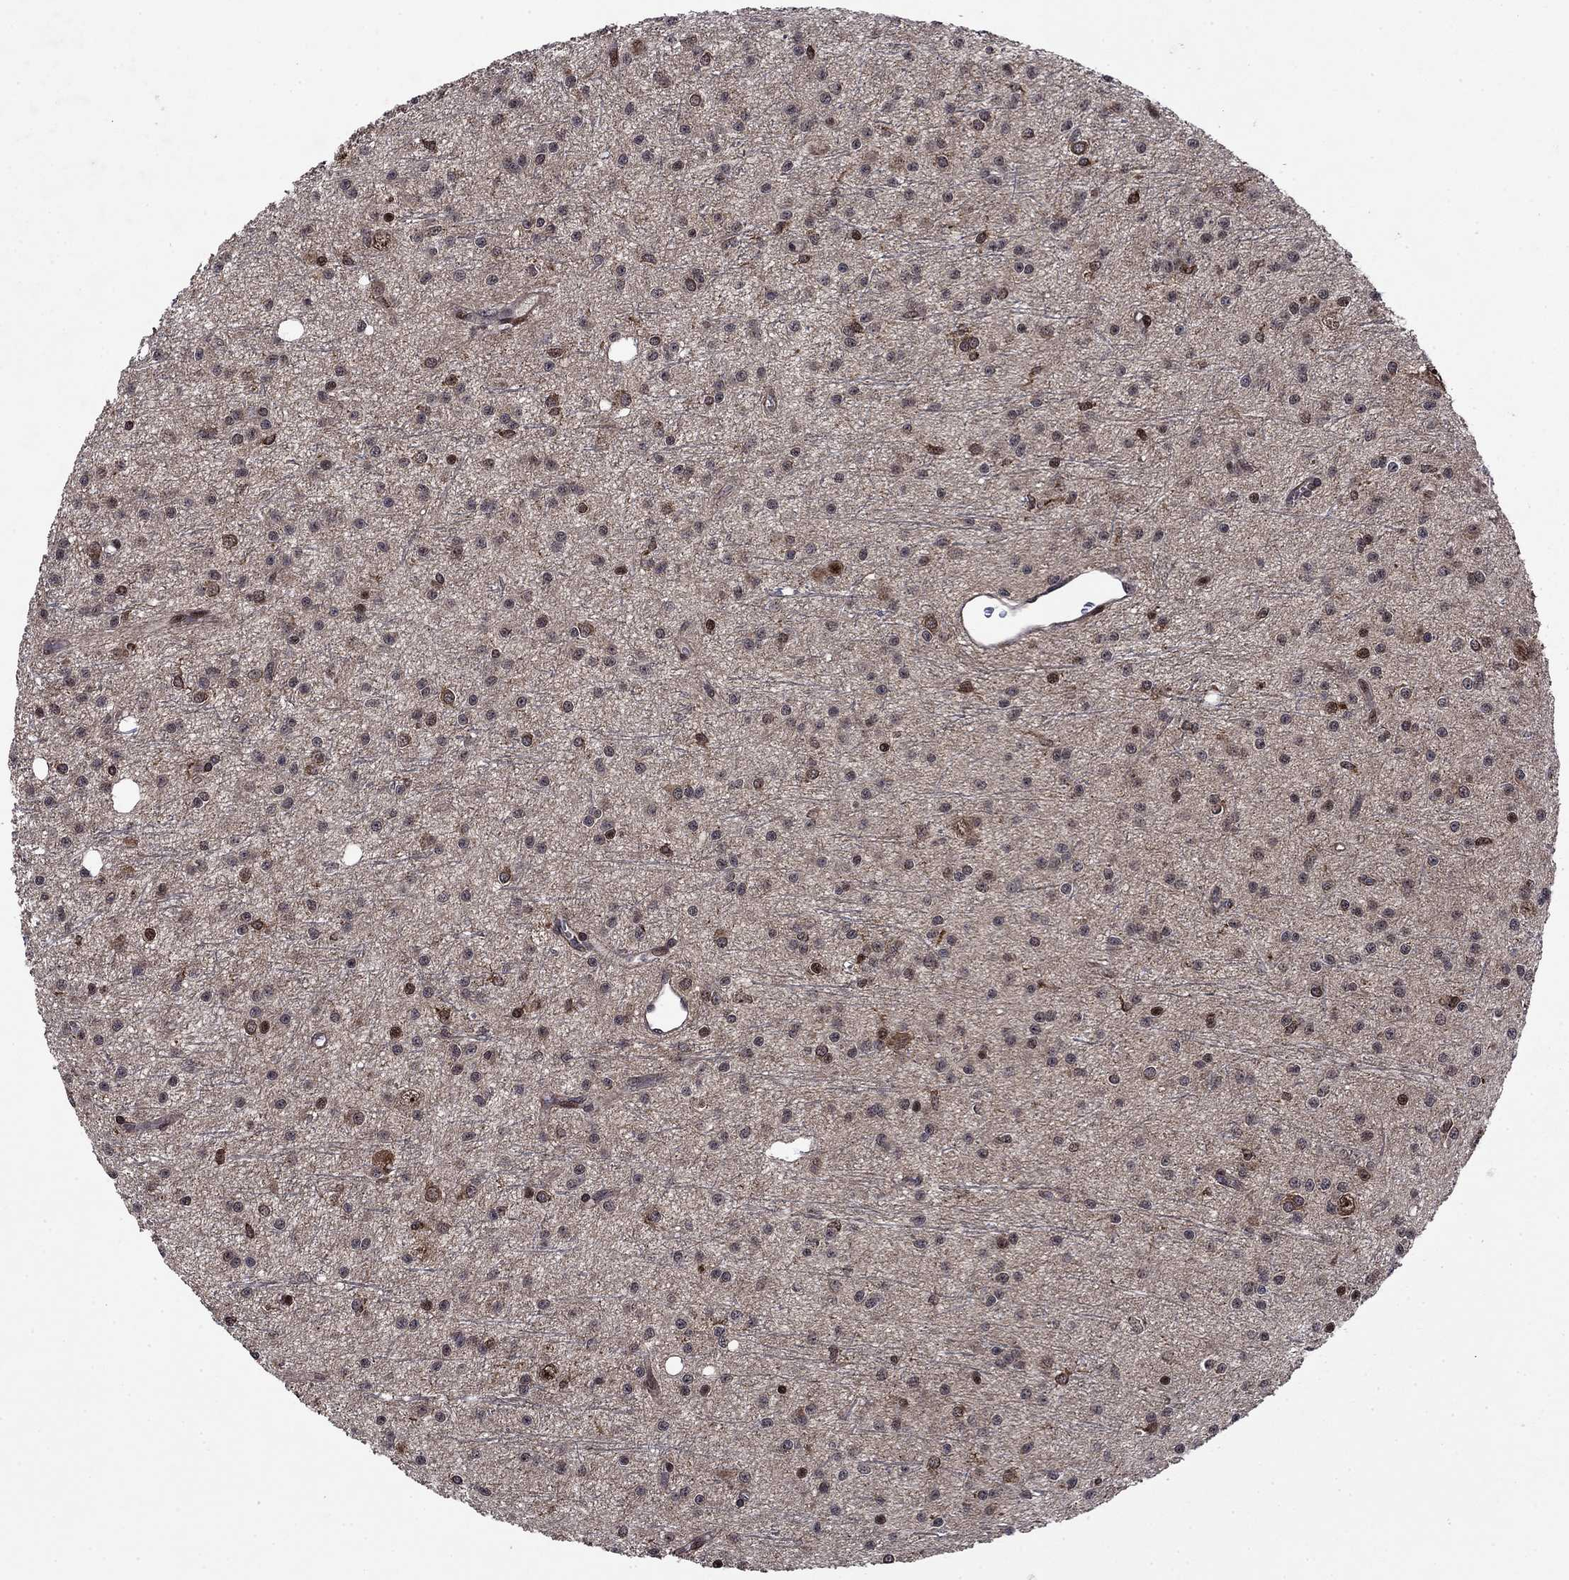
{"staining": {"intensity": "moderate", "quantity": "<25%", "location": "cytoplasmic/membranous,nuclear"}, "tissue": "glioma", "cell_type": "Tumor cells", "image_type": "cancer", "snomed": [{"axis": "morphology", "description": "Glioma, malignant, Low grade"}, {"axis": "topography", "description": "Brain"}], "caption": "Protein staining of low-grade glioma (malignant) tissue demonstrates moderate cytoplasmic/membranous and nuclear staining in about <25% of tumor cells.", "gene": "AGTPBP1", "patient": {"sex": "male", "age": 27}}